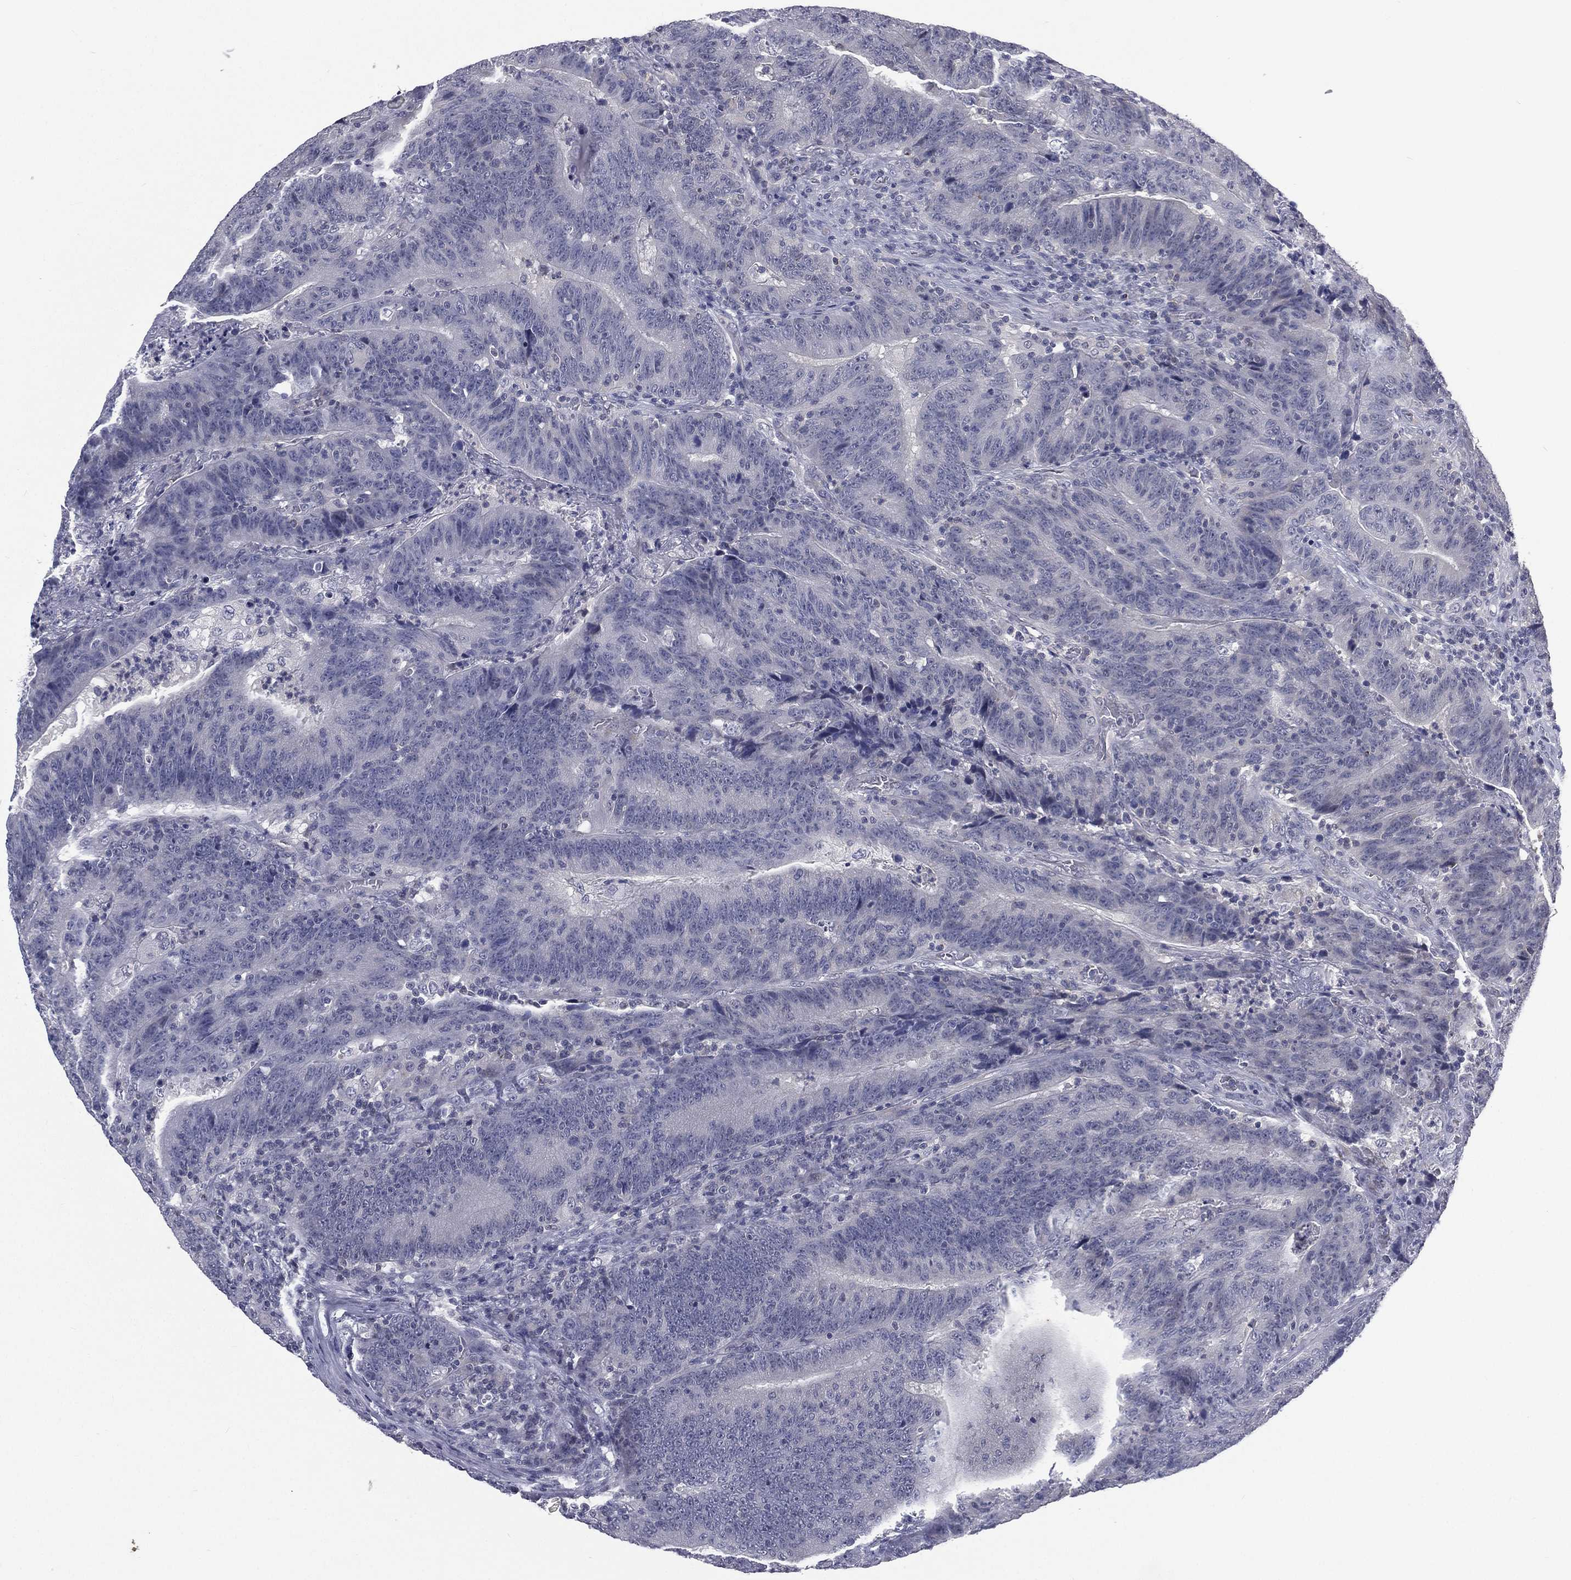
{"staining": {"intensity": "negative", "quantity": "none", "location": "none"}, "tissue": "colorectal cancer", "cell_type": "Tumor cells", "image_type": "cancer", "snomed": [{"axis": "morphology", "description": "Adenocarcinoma, NOS"}, {"axis": "topography", "description": "Colon"}], "caption": "Tumor cells are negative for protein expression in human adenocarcinoma (colorectal).", "gene": "IFT27", "patient": {"sex": "female", "age": 75}}